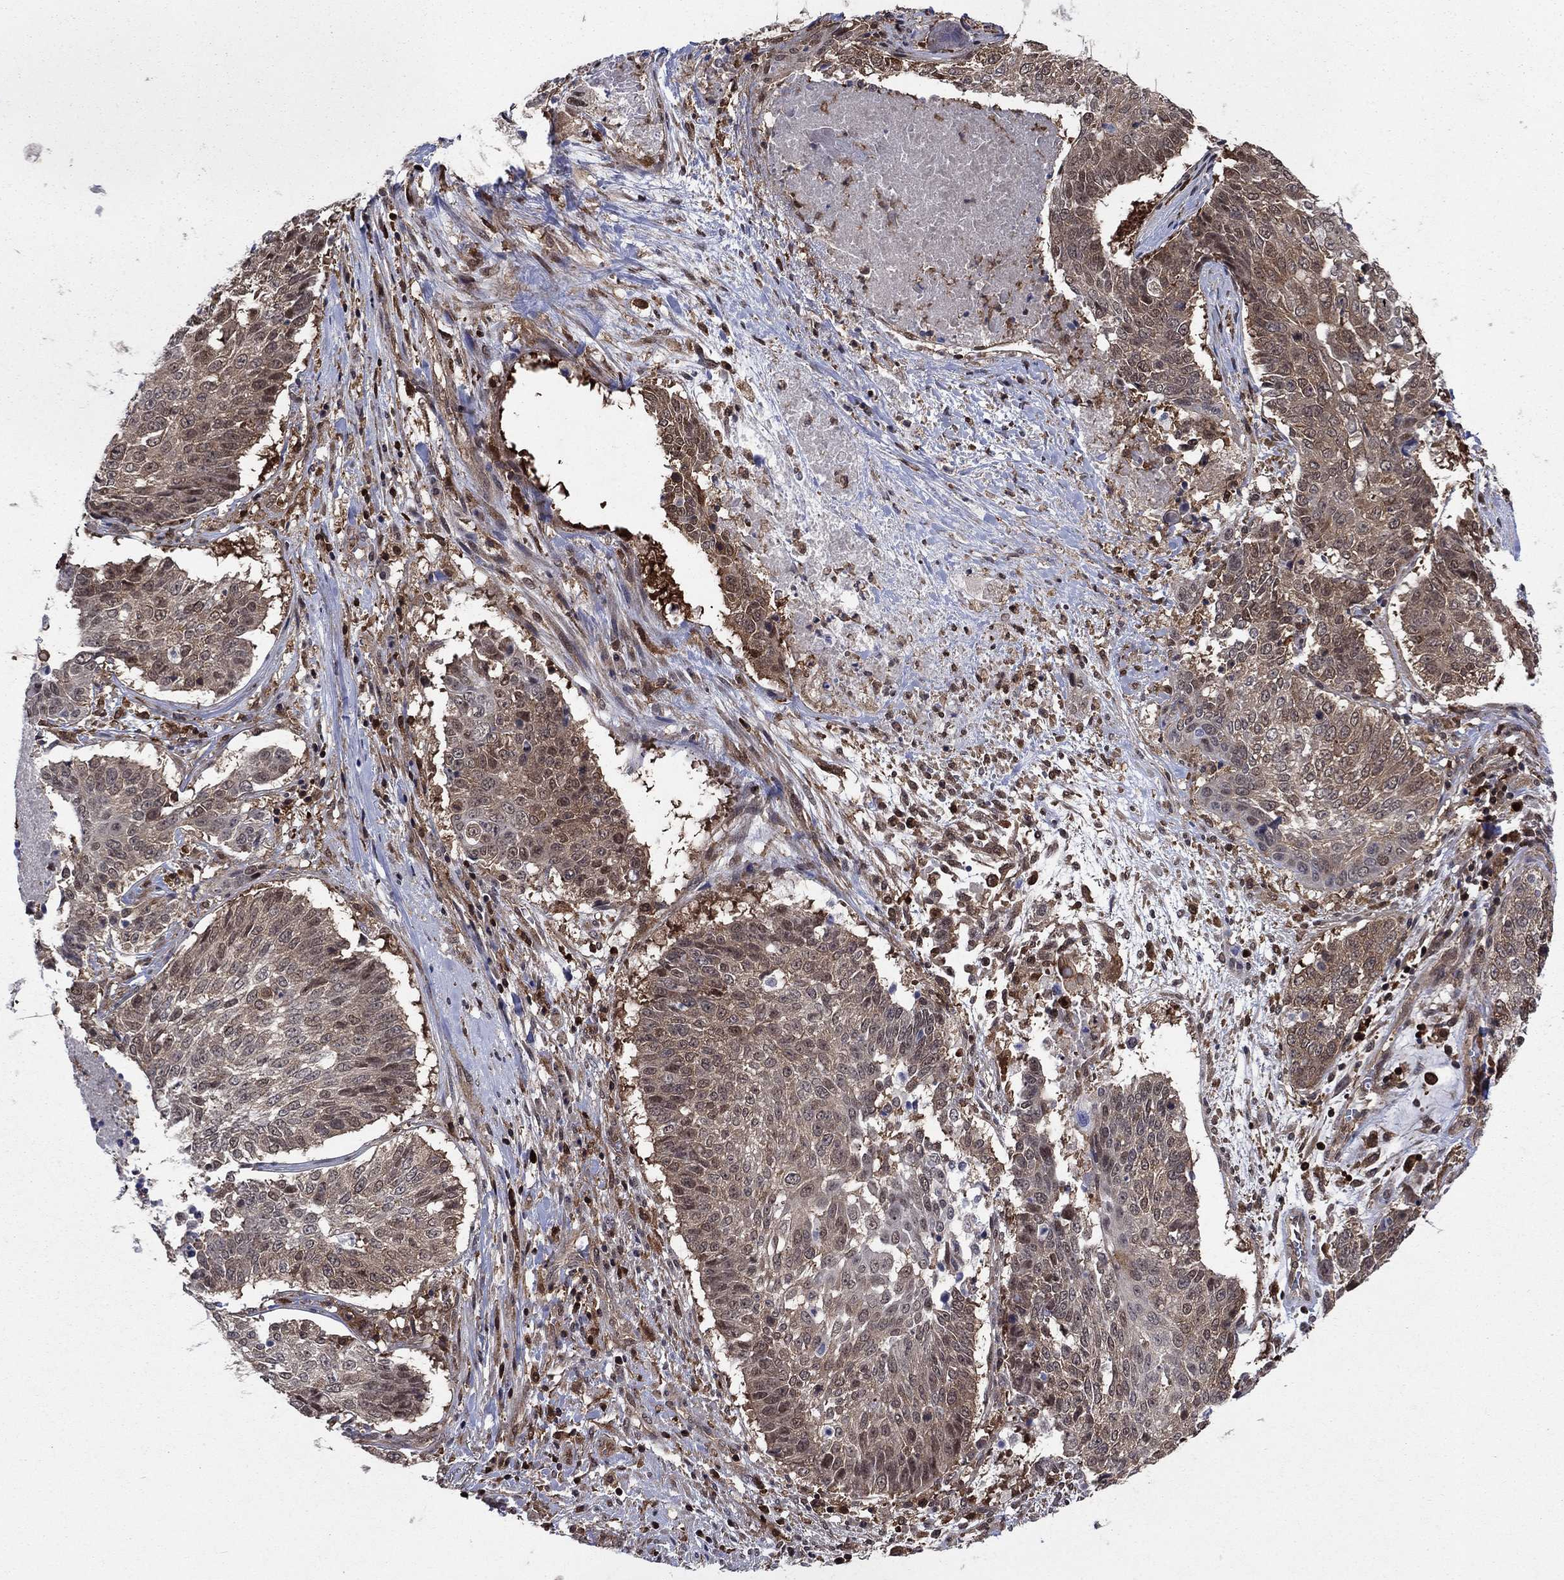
{"staining": {"intensity": "moderate", "quantity": ">75%", "location": "cytoplasmic/membranous"}, "tissue": "lung cancer", "cell_type": "Tumor cells", "image_type": "cancer", "snomed": [{"axis": "morphology", "description": "Squamous cell carcinoma, NOS"}, {"axis": "topography", "description": "Lung"}], "caption": "Tumor cells demonstrate medium levels of moderate cytoplasmic/membranous staining in approximately >75% of cells in human lung cancer.", "gene": "CACYBP", "patient": {"sex": "male", "age": 64}}